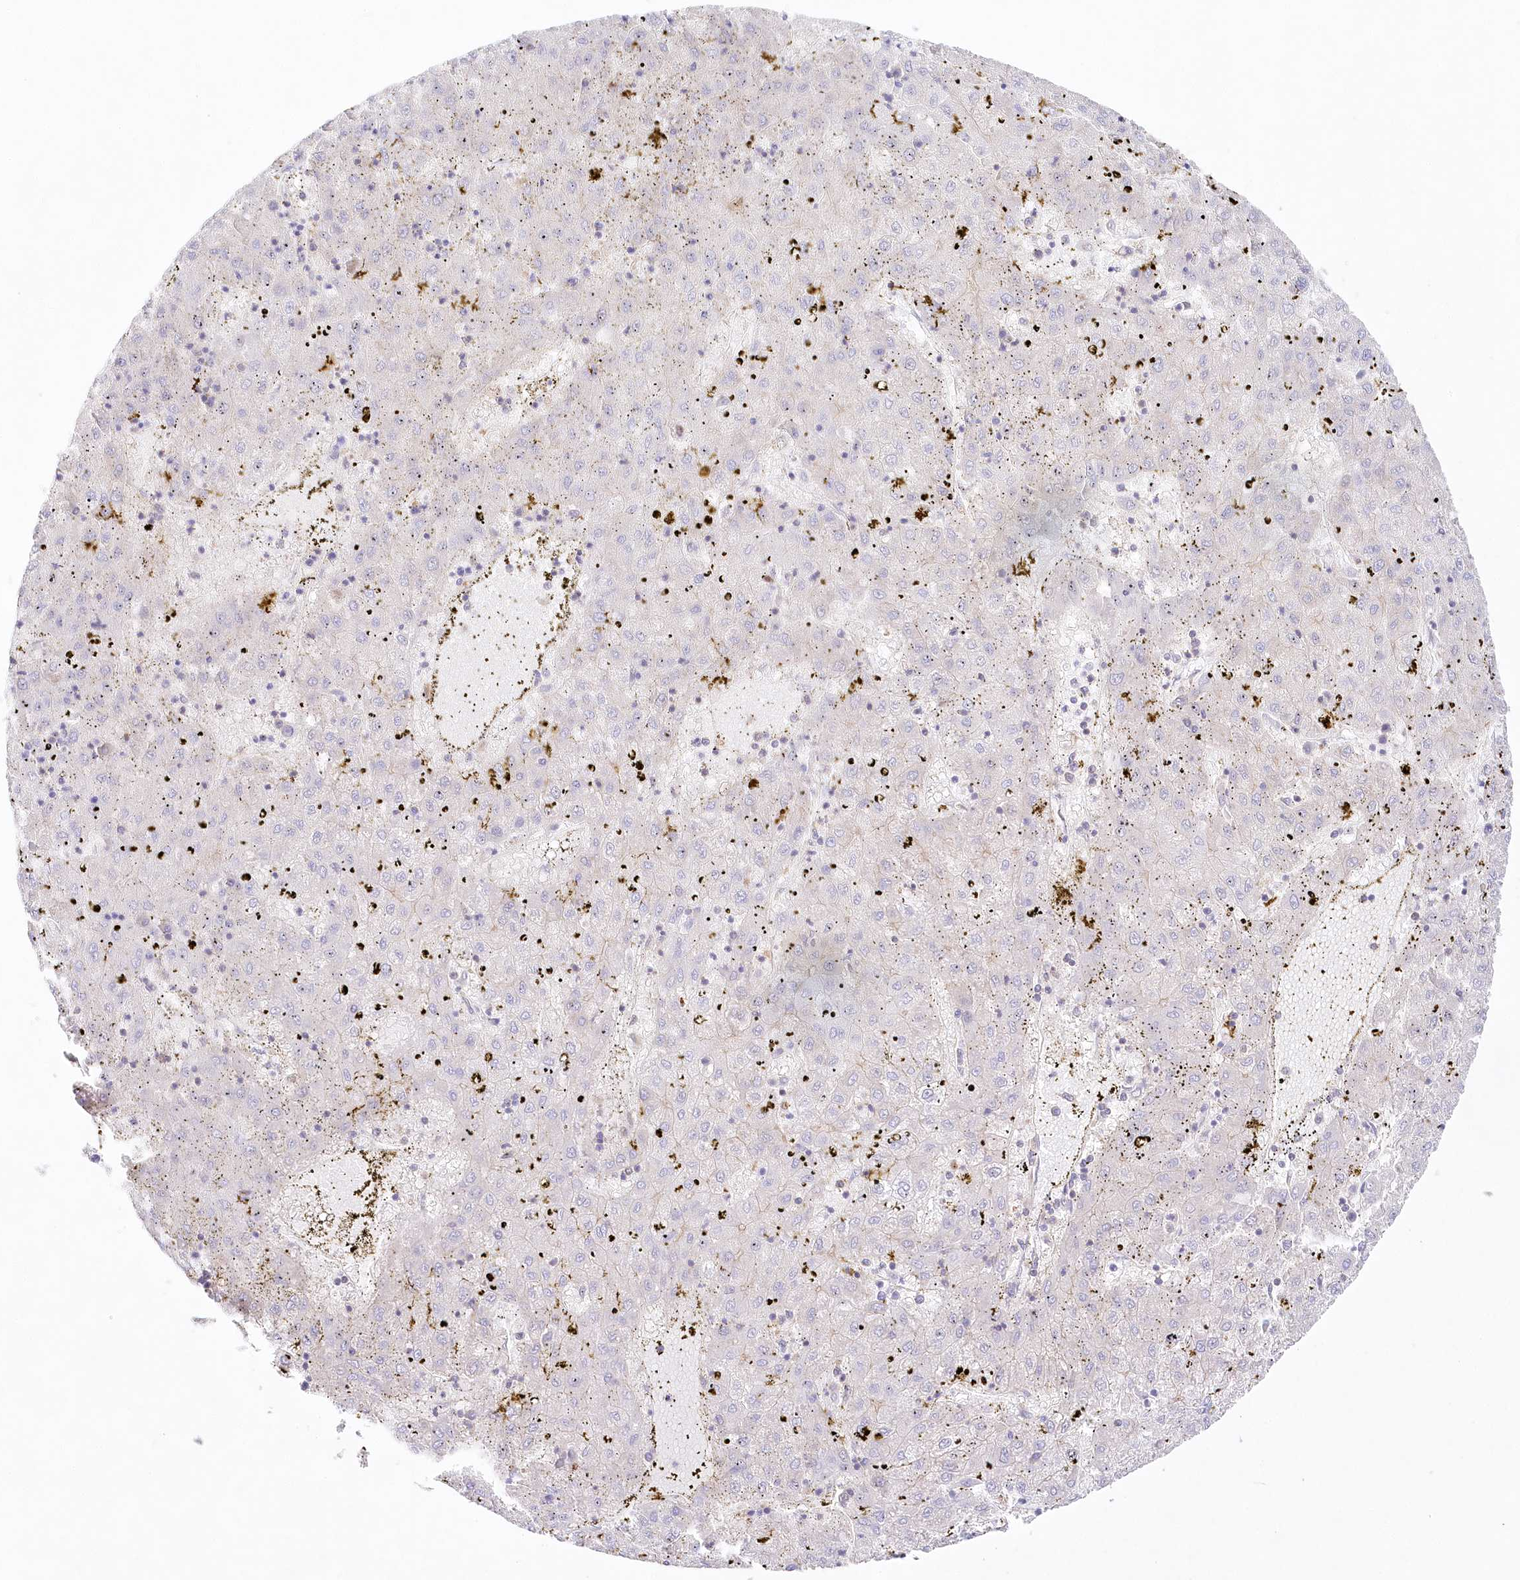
{"staining": {"intensity": "negative", "quantity": "none", "location": "none"}, "tissue": "liver cancer", "cell_type": "Tumor cells", "image_type": "cancer", "snomed": [{"axis": "morphology", "description": "Carcinoma, Hepatocellular, NOS"}, {"axis": "topography", "description": "Liver"}], "caption": "An immunohistochemistry micrograph of liver cancer is shown. There is no staining in tumor cells of liver cancer.", "gene": "ABRAXAS2", "patient": {"sex": "male", "age": 72}}